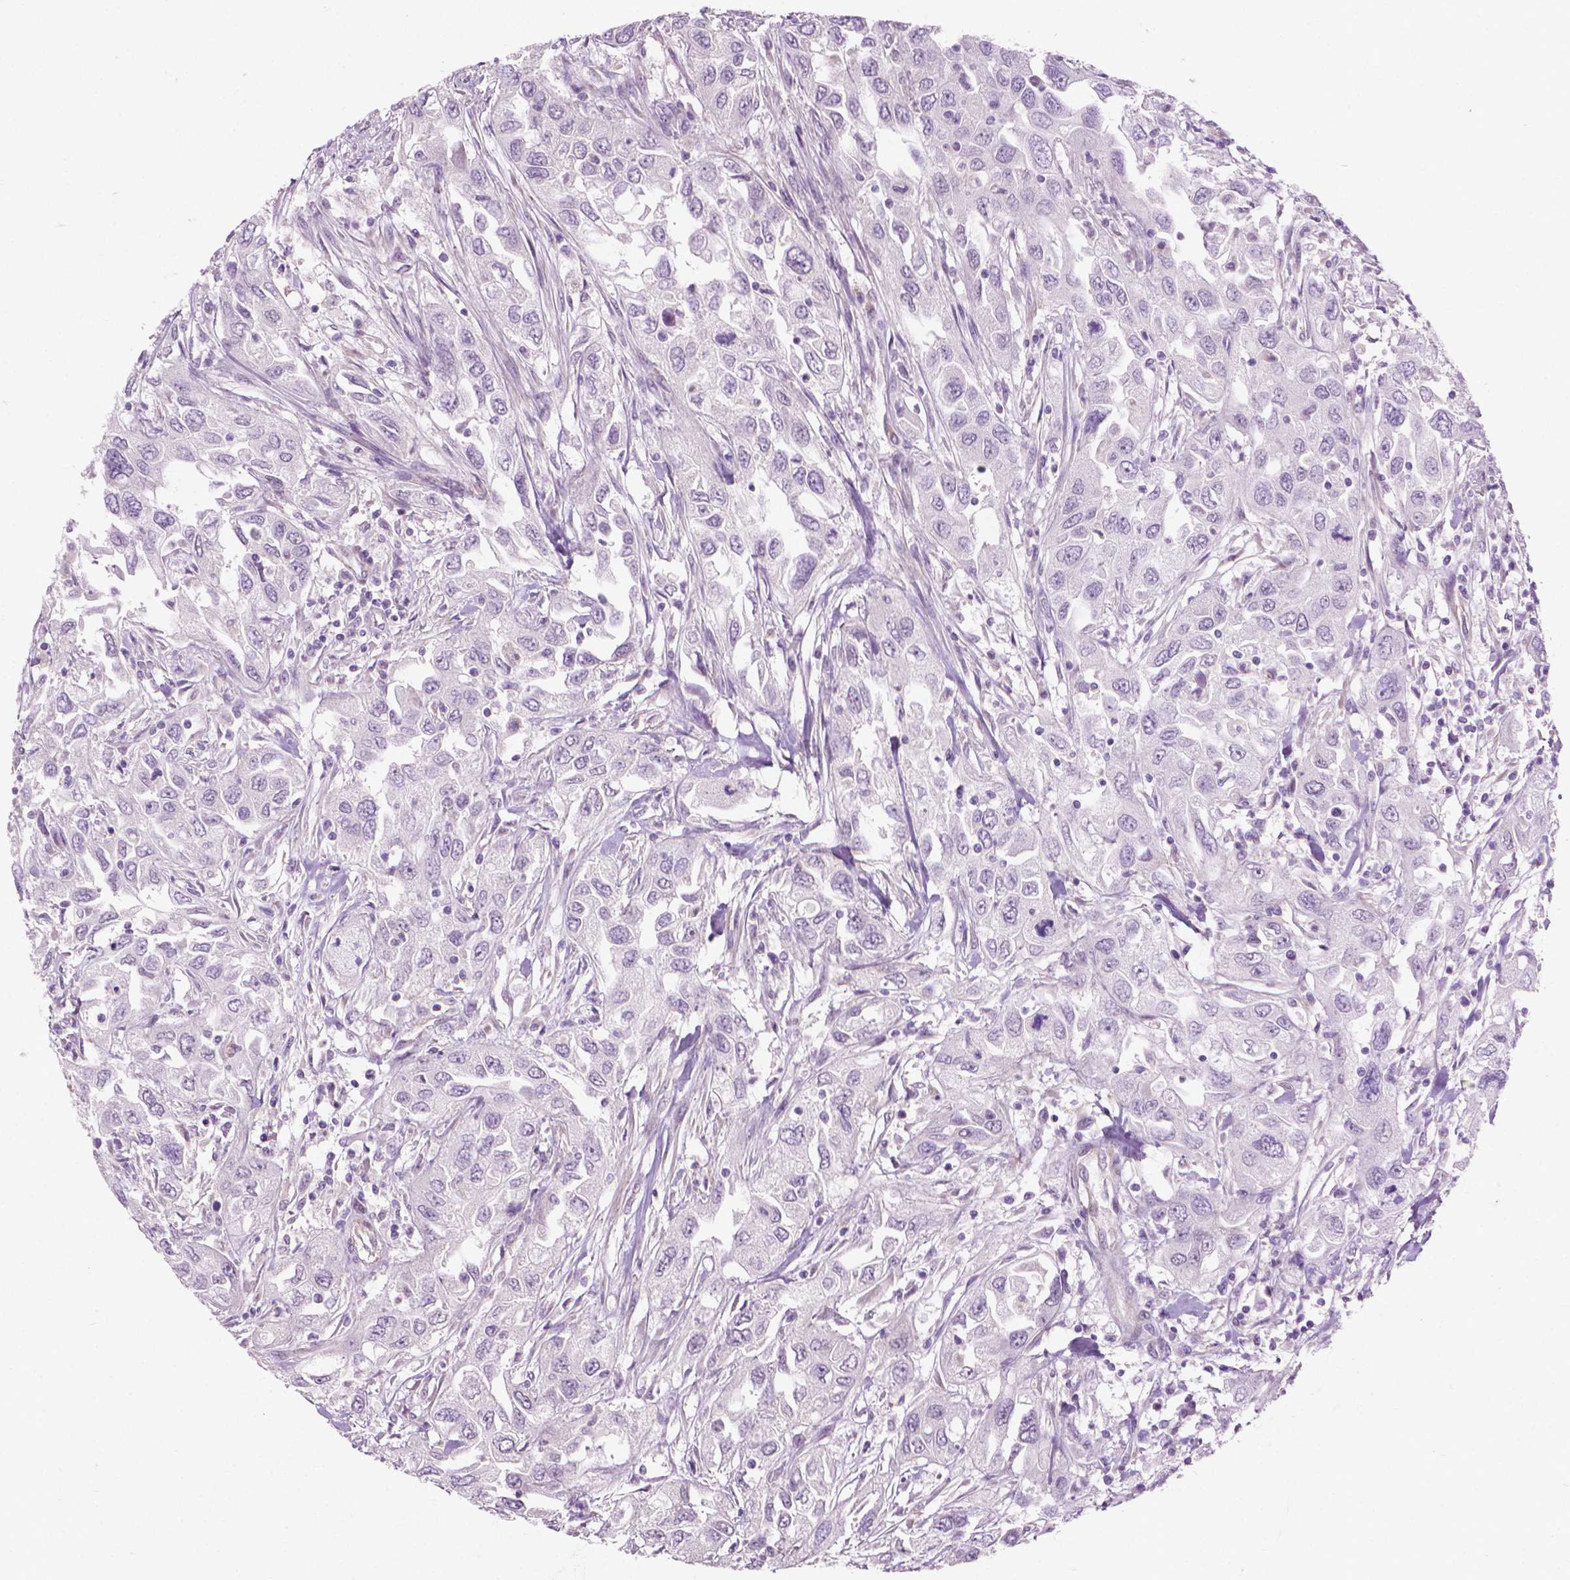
{"staining": {"intensity": "negative", "quantity": "none", "location": "none"}, "tissue": "urothelial cancer", "cell_type": "Tumor cells", "image_type": "cancer", "snomed": [{"axis": "morphology", "description": "Urothelial carcinoma, High grade"}, {"axis": "topography", "description": "Urinary bladder"}], "caption": "Urothelial cancer was stained to show a protein in brown. There is no significant expression in tumor cells.", "gene": "KRT73", "patient": {"sex": "male", "age": 76}}